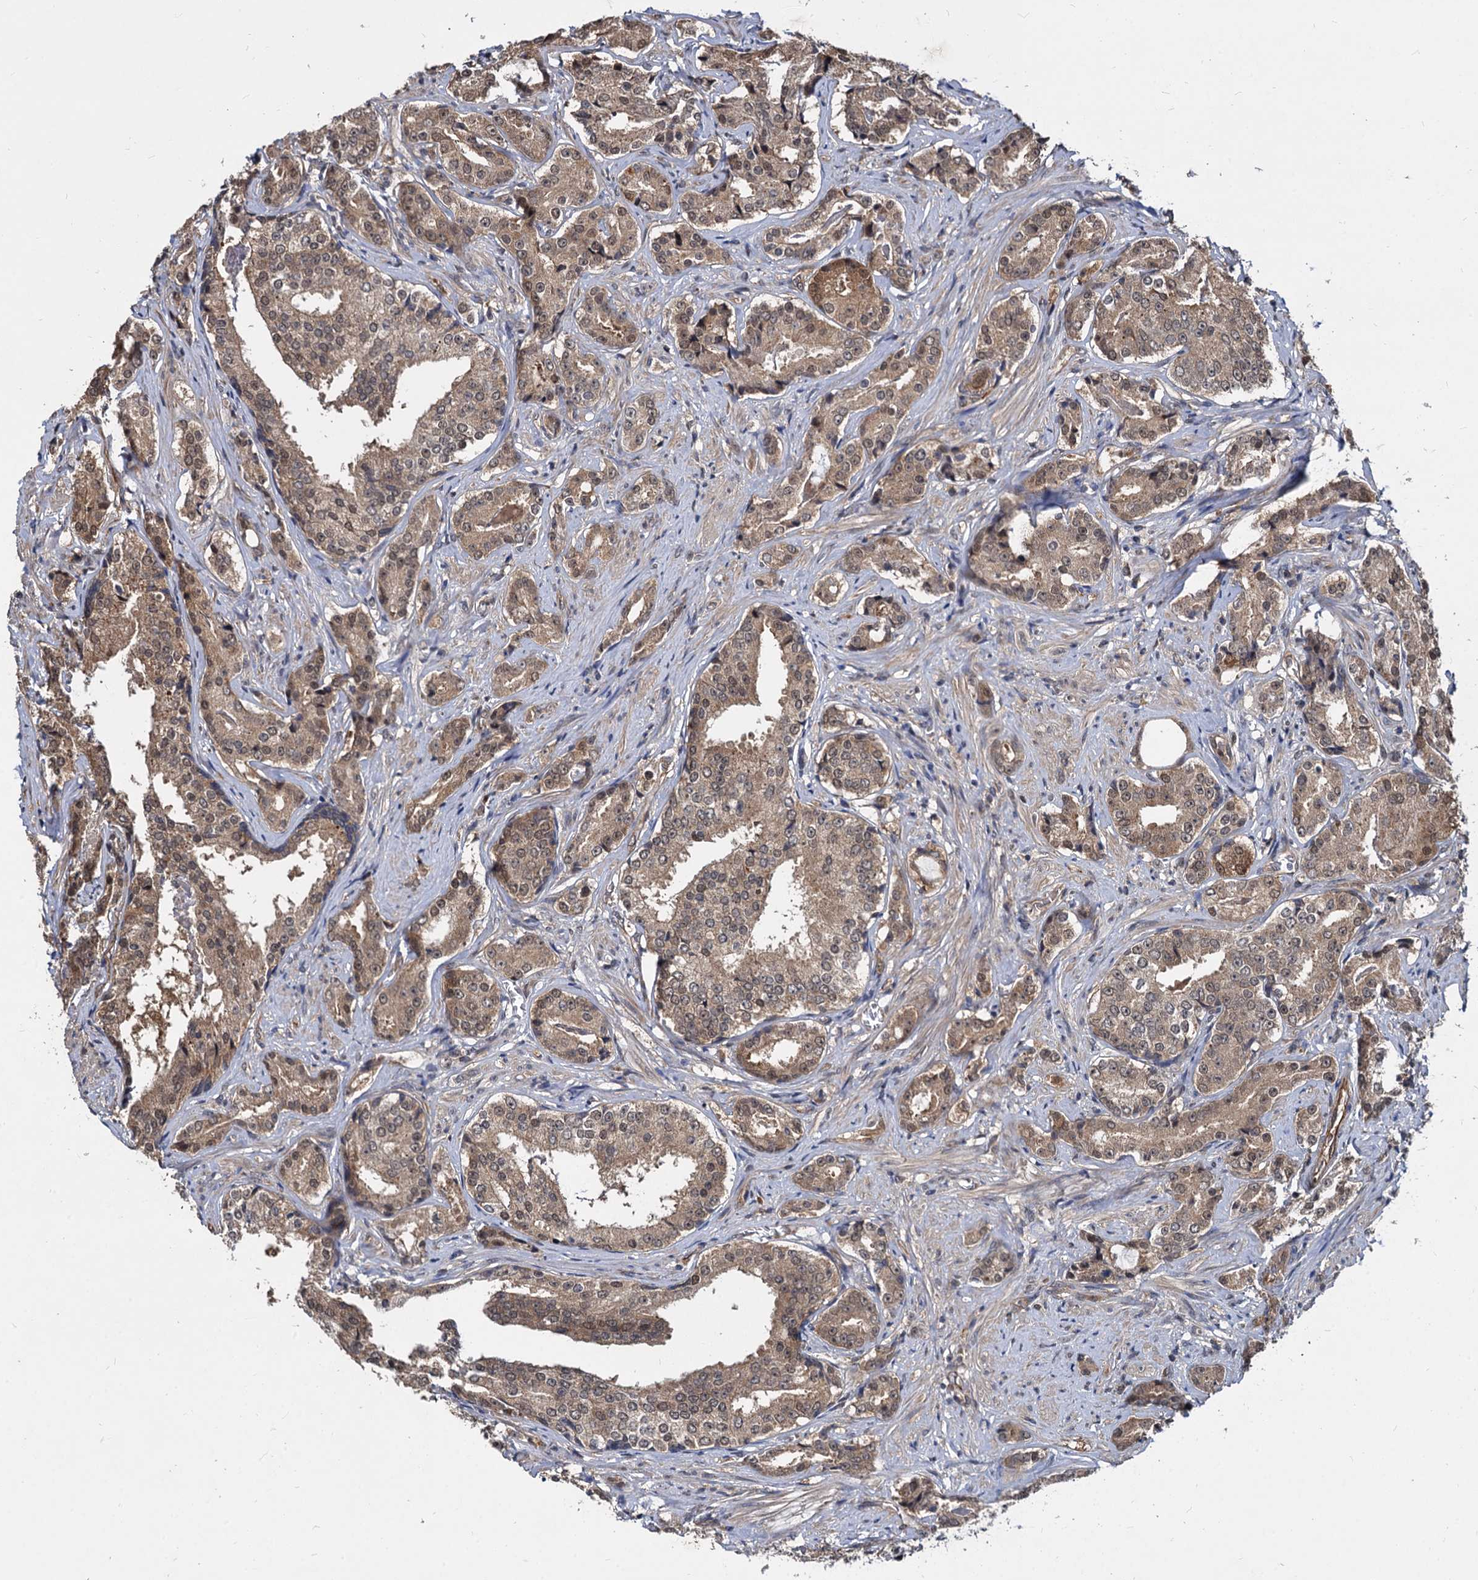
{"staining": {"intensity": "weak", "quantity": ">75%", "location": "cytoplasmic/membranous"}, "tissue": "prostate cancer", "cell_type": "Tumor cells", "image_type": "cancer", "snomed": [{"axis": "morphology", "description": "Adenocarcinoma, High grade"}, {"axis": "topography", "description": "Prostate"}], "caption": "Protein expression by immunohistochemistry demonstrates weak cytoplasmic/membranous expression in about >75% of tumor cells in prostate adenocarcinoma (high-grade). The staining is performed using DAB (3,3'-diaminobenzidine) brown chromogen to label protein expression. The nuclei are counter-stained blue using hematoxylin.", "gene": "PSMD4", "patient": {"sex": "male", "age": 58}}